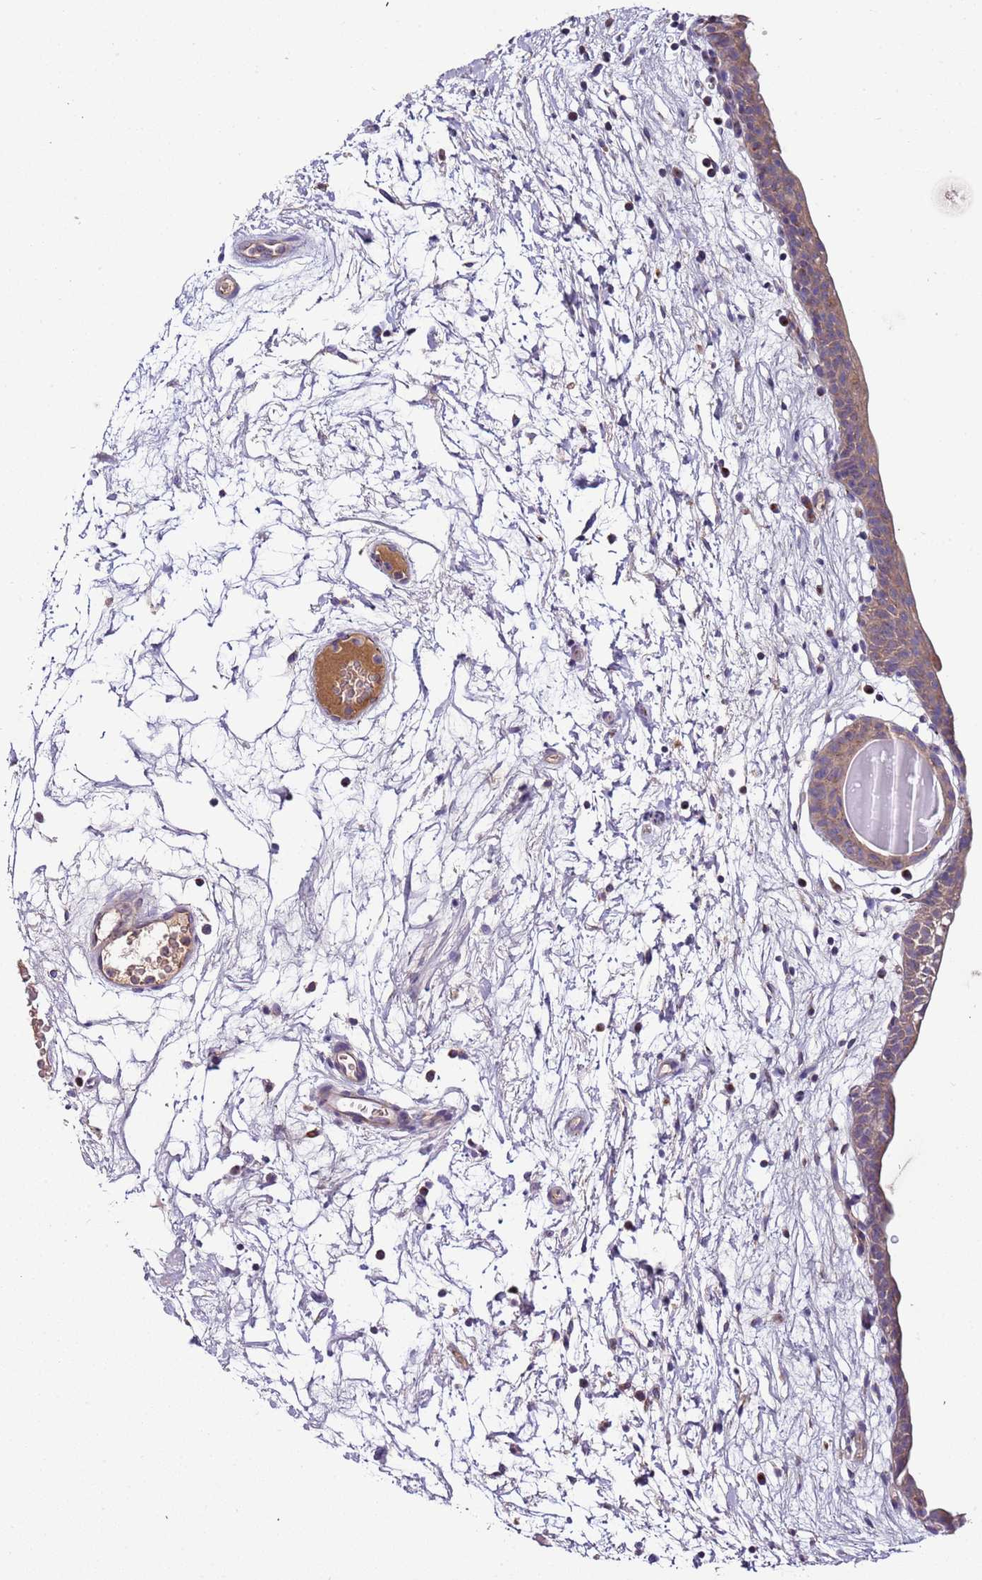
{"staining": {"intensity": "weak", "quantity": "25%-75%", "location": "cytoplasmic/membranous"}, "tissue": "urinary bladder", "cell_type": "Urothelial cells", "image_type": "normal", "snomed": [{"axis": "morphology", "description": "Normal tissue, NOS"}, {"axis": "topography", "description": "Urinary bladder"}], "caption": "Protein analysis of unremarkable urinary bladder displays weak cytoplasmic/membranous expression in about 25%-75% of urothelial cells.", "gene": "FAM20A", "patient": {"sex": "male", "age": 83}}